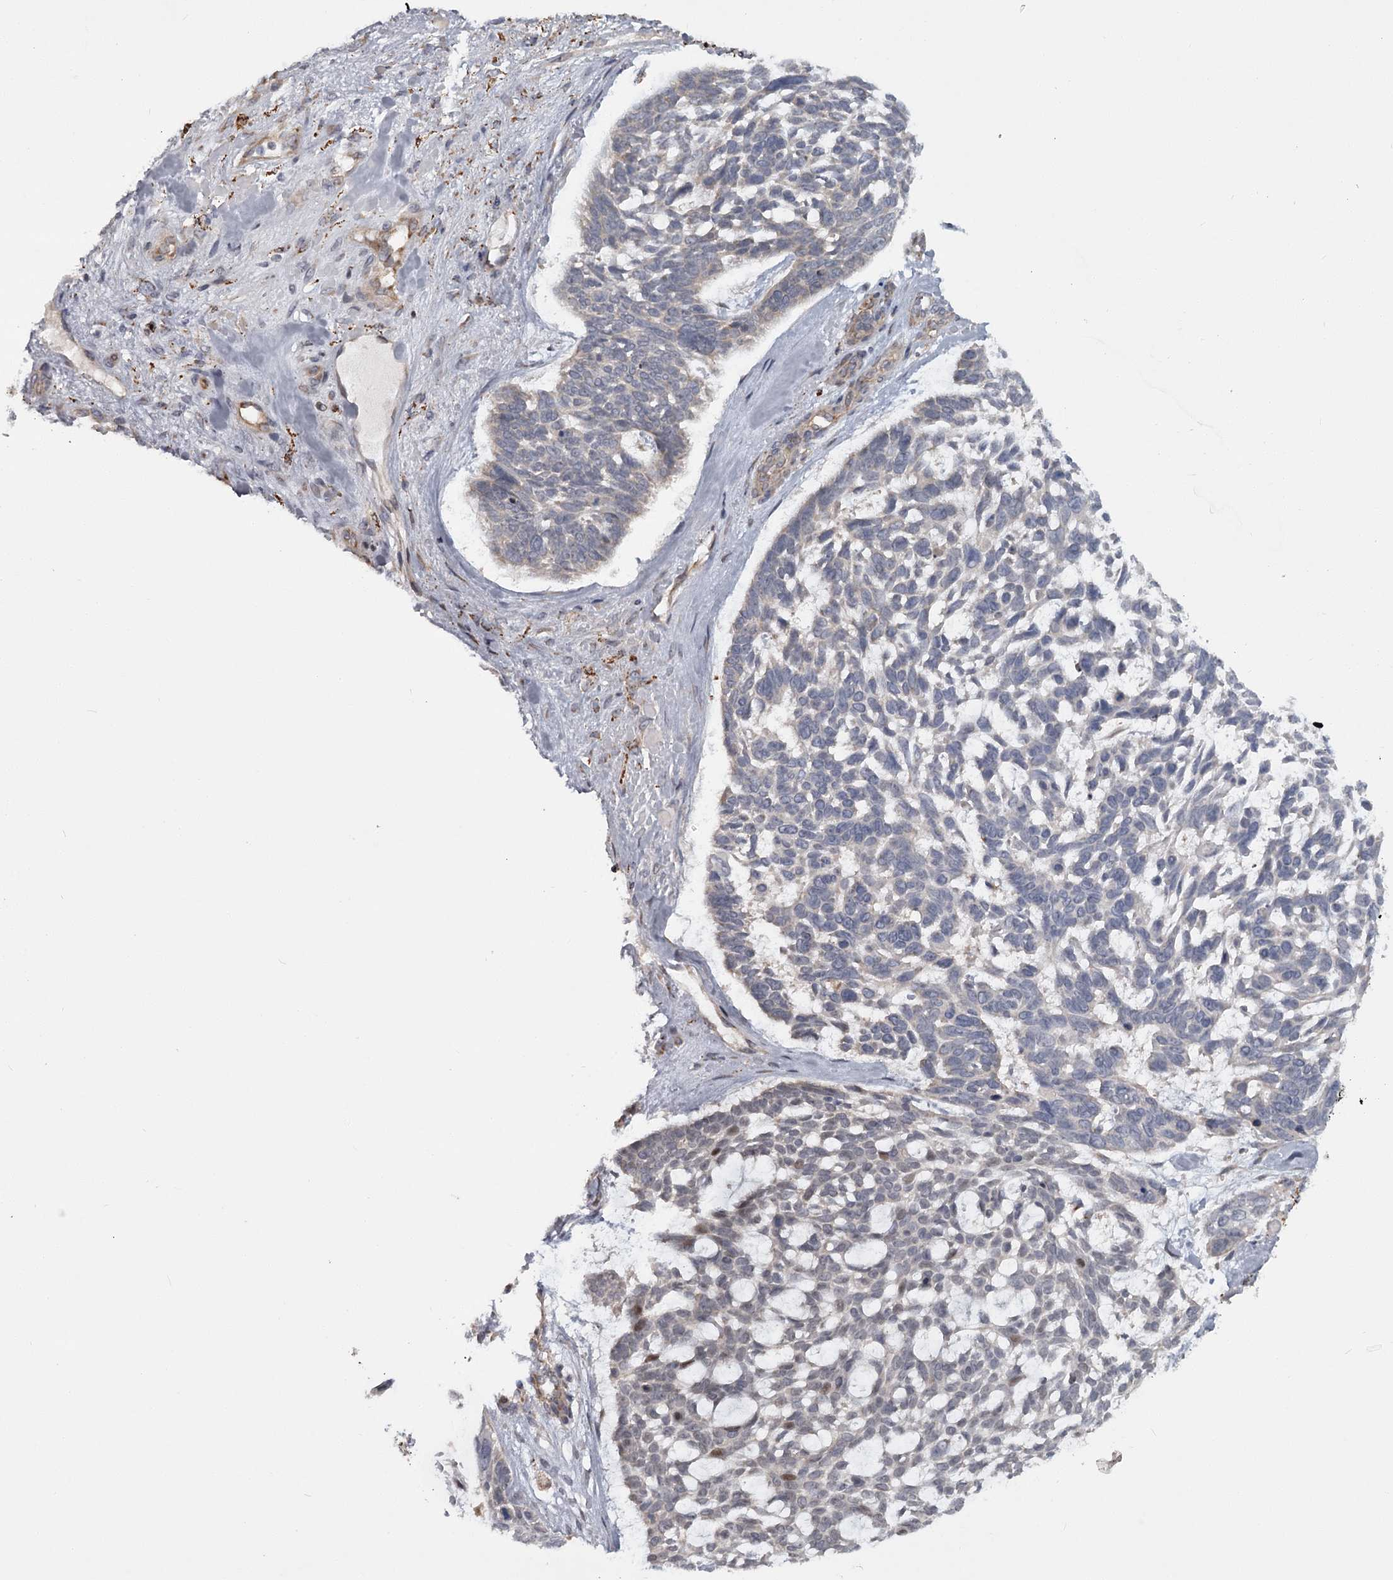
{"staining": {"intensity": "negative", "quantity": "none", "location": "none"}, "tissue": "skin cancer", "cell_type": "Tumor cells", "image_type": "cancer", "snomed": [{"axis": "morphology", "description": "Basal cell carcinoma"}, {"axis": "topography", "description": "Skin"}], "caption": "Tumor cells are negative for brown protein staining in basal cell carcinoma (skin).", "gene": "CDC123", "patient": {"sex": "male", "age": 88}}